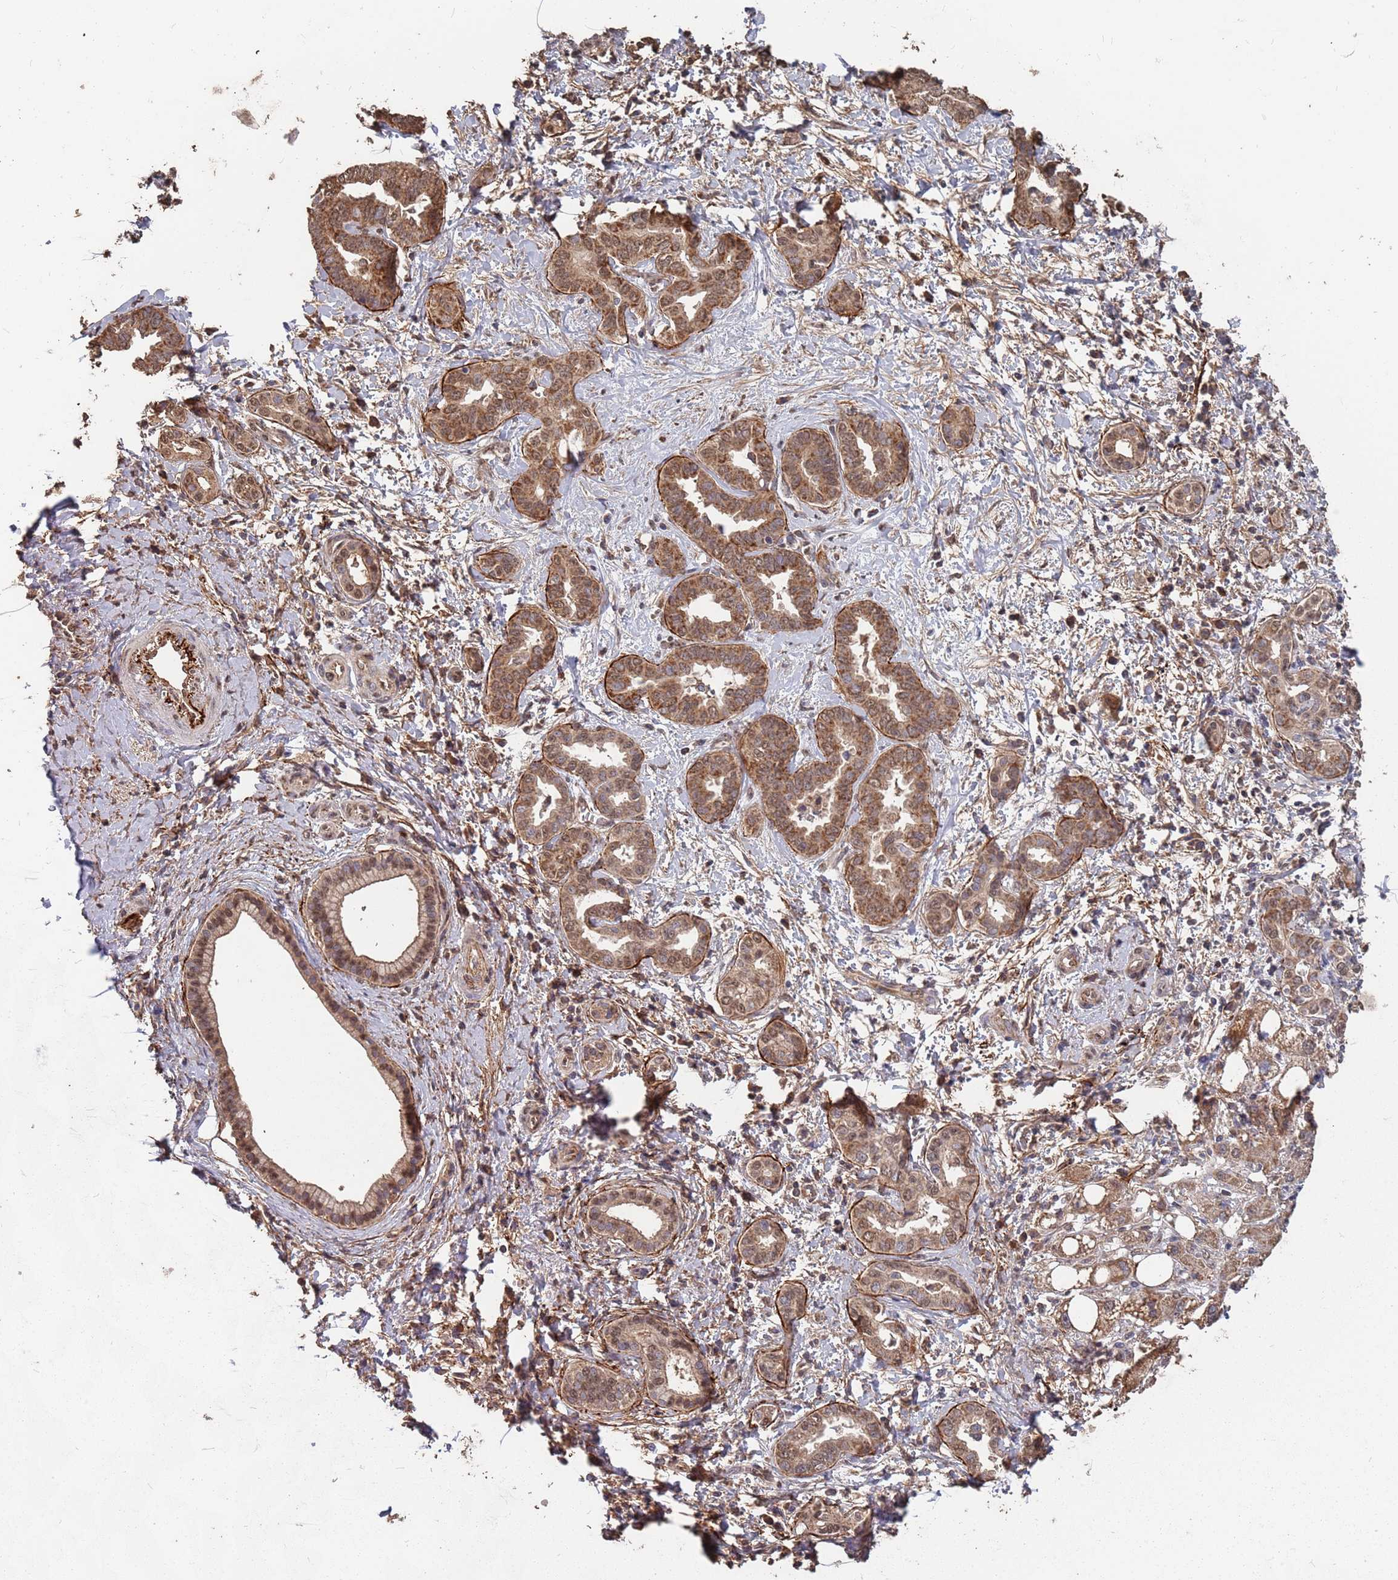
{"staining": {"intensity": "moderate", "quantity": ">75%", "location": "cytoplasmic/membranous,nuclear"}, "tissue": "liver cancer", "cell_type": "Tumor cells", "image_type": "cancer", "snomed": [{"axis": "morphology", "description": "Cholangiocarcinoma"}, {"axis": "topography", "description": "Liver"}], "caption": "Human cholangiocarcinoma (liver) stained with a brown dye exhibits moderate cytoplasmic/membranous and nuclear positive staining in approximately >75% of tumor cells.", "gene": "PRORP", "patient": {"sex": "female", "age": 77}}